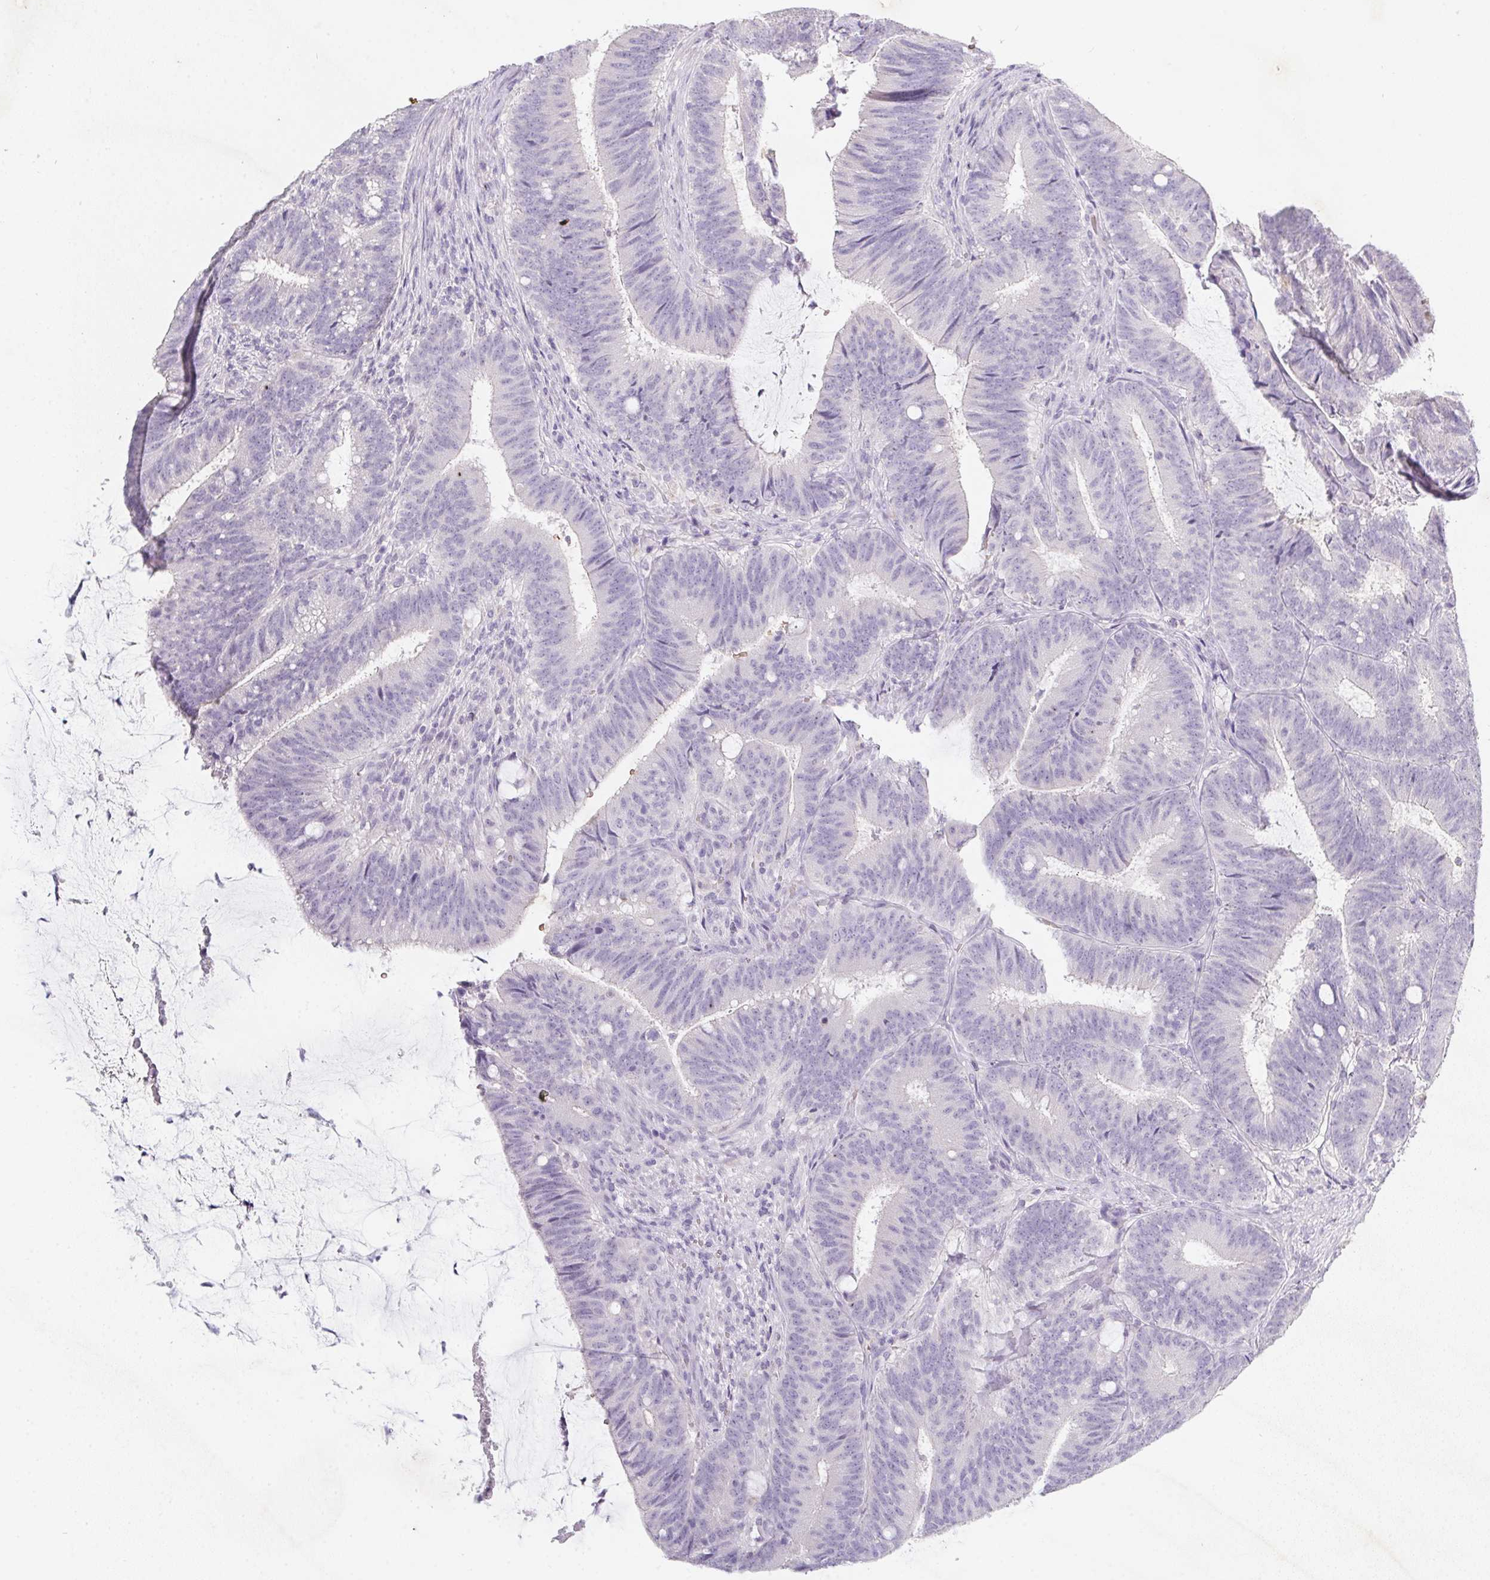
{"staining": {"intensity": "negative", "quantity": "none", "location": "none"}, "tissue": "colorectal cancer", "cell_type": "Tumor cells", "image_type": "cancer", "snomed": [{"axis": "morphology", "description": "Adenocarcinoma, NOS"}, {"axis": "topography", "description": "Colon"}], "caption": "IHC micrograph of human adenocarcinoma (colorectal) stained for a protein (brown), which shows no expression in tumor cells.", "gene": "DCD", "patient": {"sex": "female", "age": 43}}